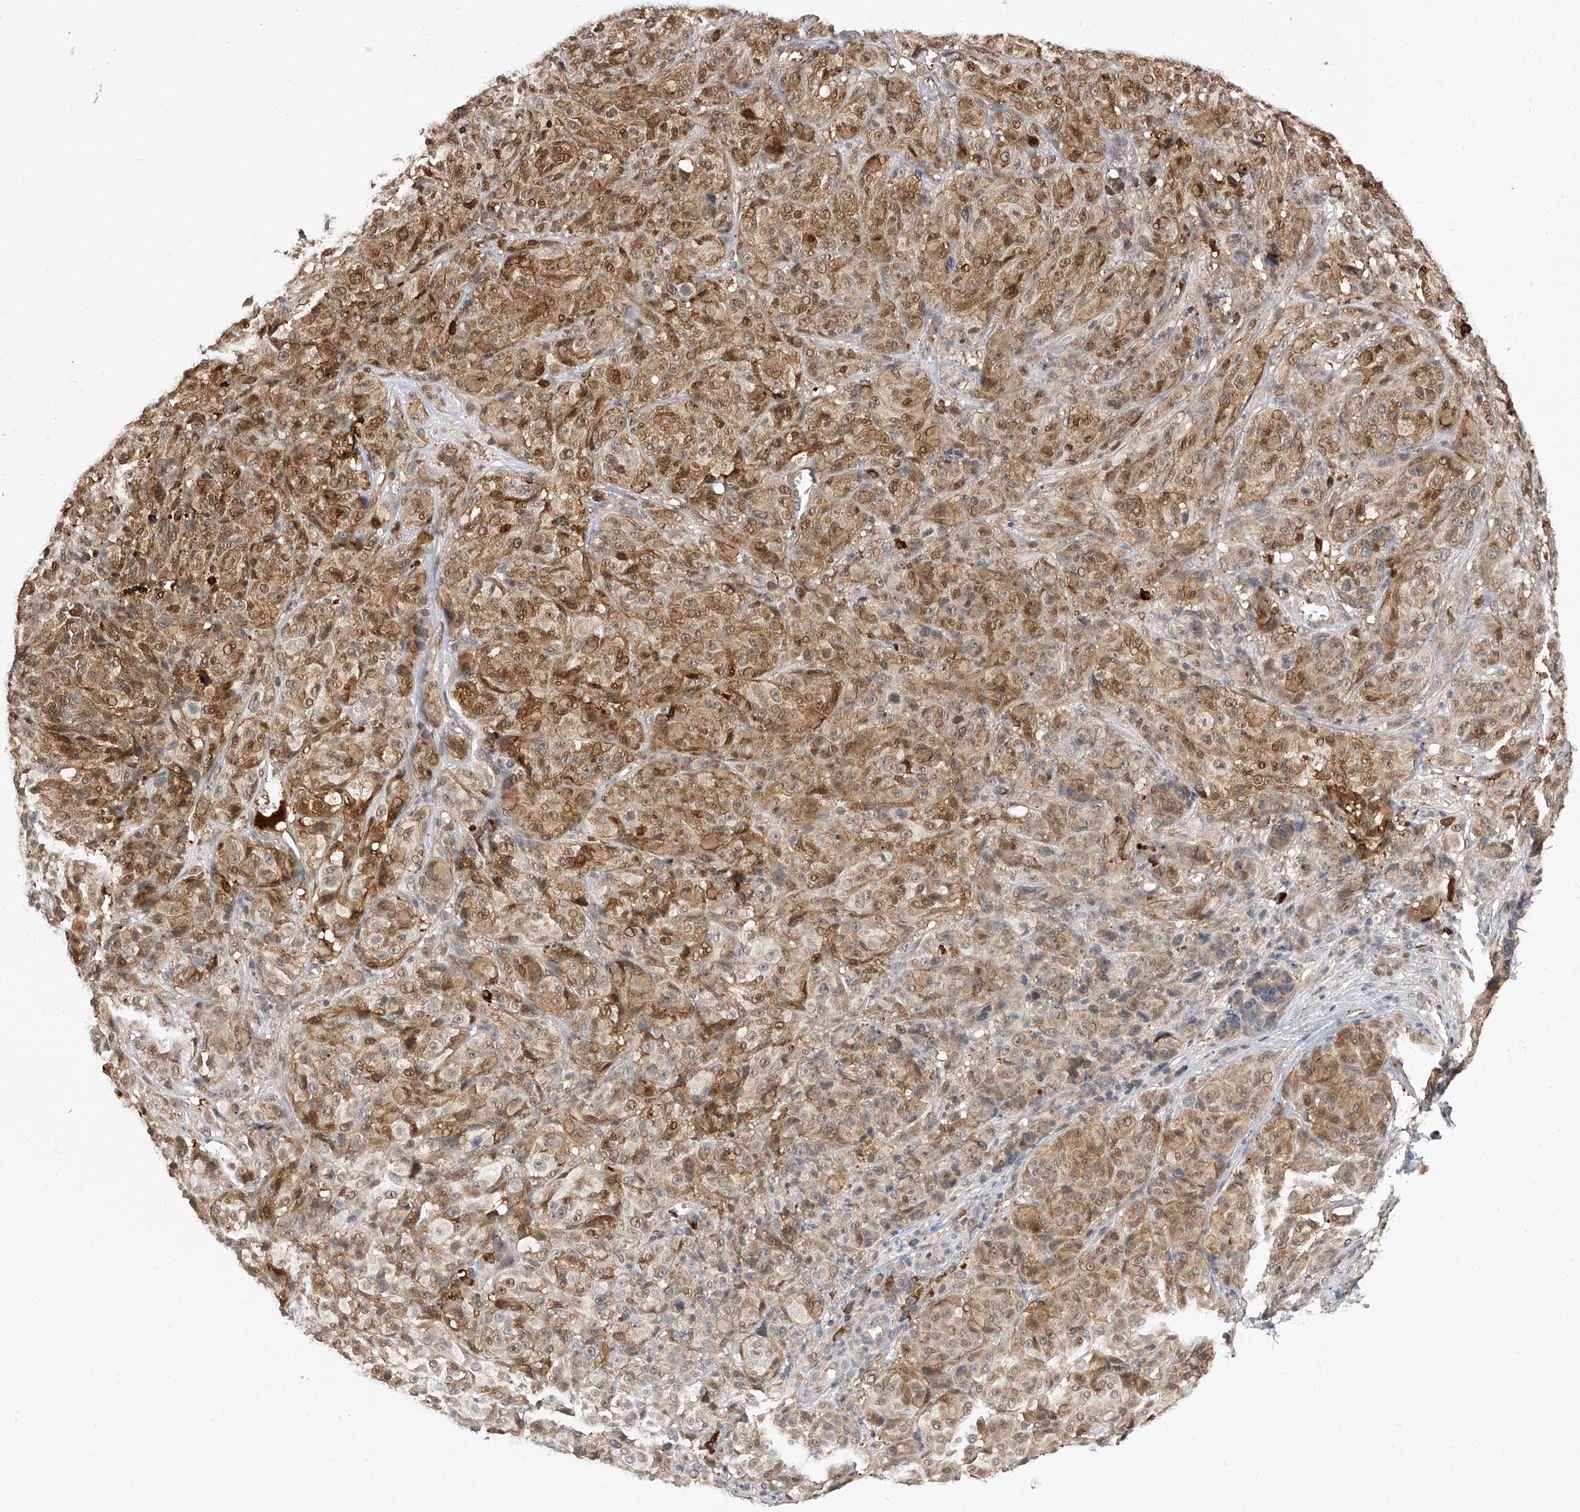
{"staining": {"intensity": "moderate", "quantity": ">75%", "location": "cytoplasmic/membranous"}, "tissue": "melanoma", "cell_type": "Tumor cells", "image_type": "cancer", "snomed": [{"axis": "morphology", "description": "Malignant melanoma, NOS"}, {"axis": "topography", "description": "Skin"}], "caption": "Protein expression analysis of melanoma displays moderate cytoplasmic/membranous expression in approximately >75% of tumor cells. The protein of interest is shown in brown color, while the nuclei are stained blue.", "gene": "CFAP410", "patient": {"sex": "male", "age": 73}}